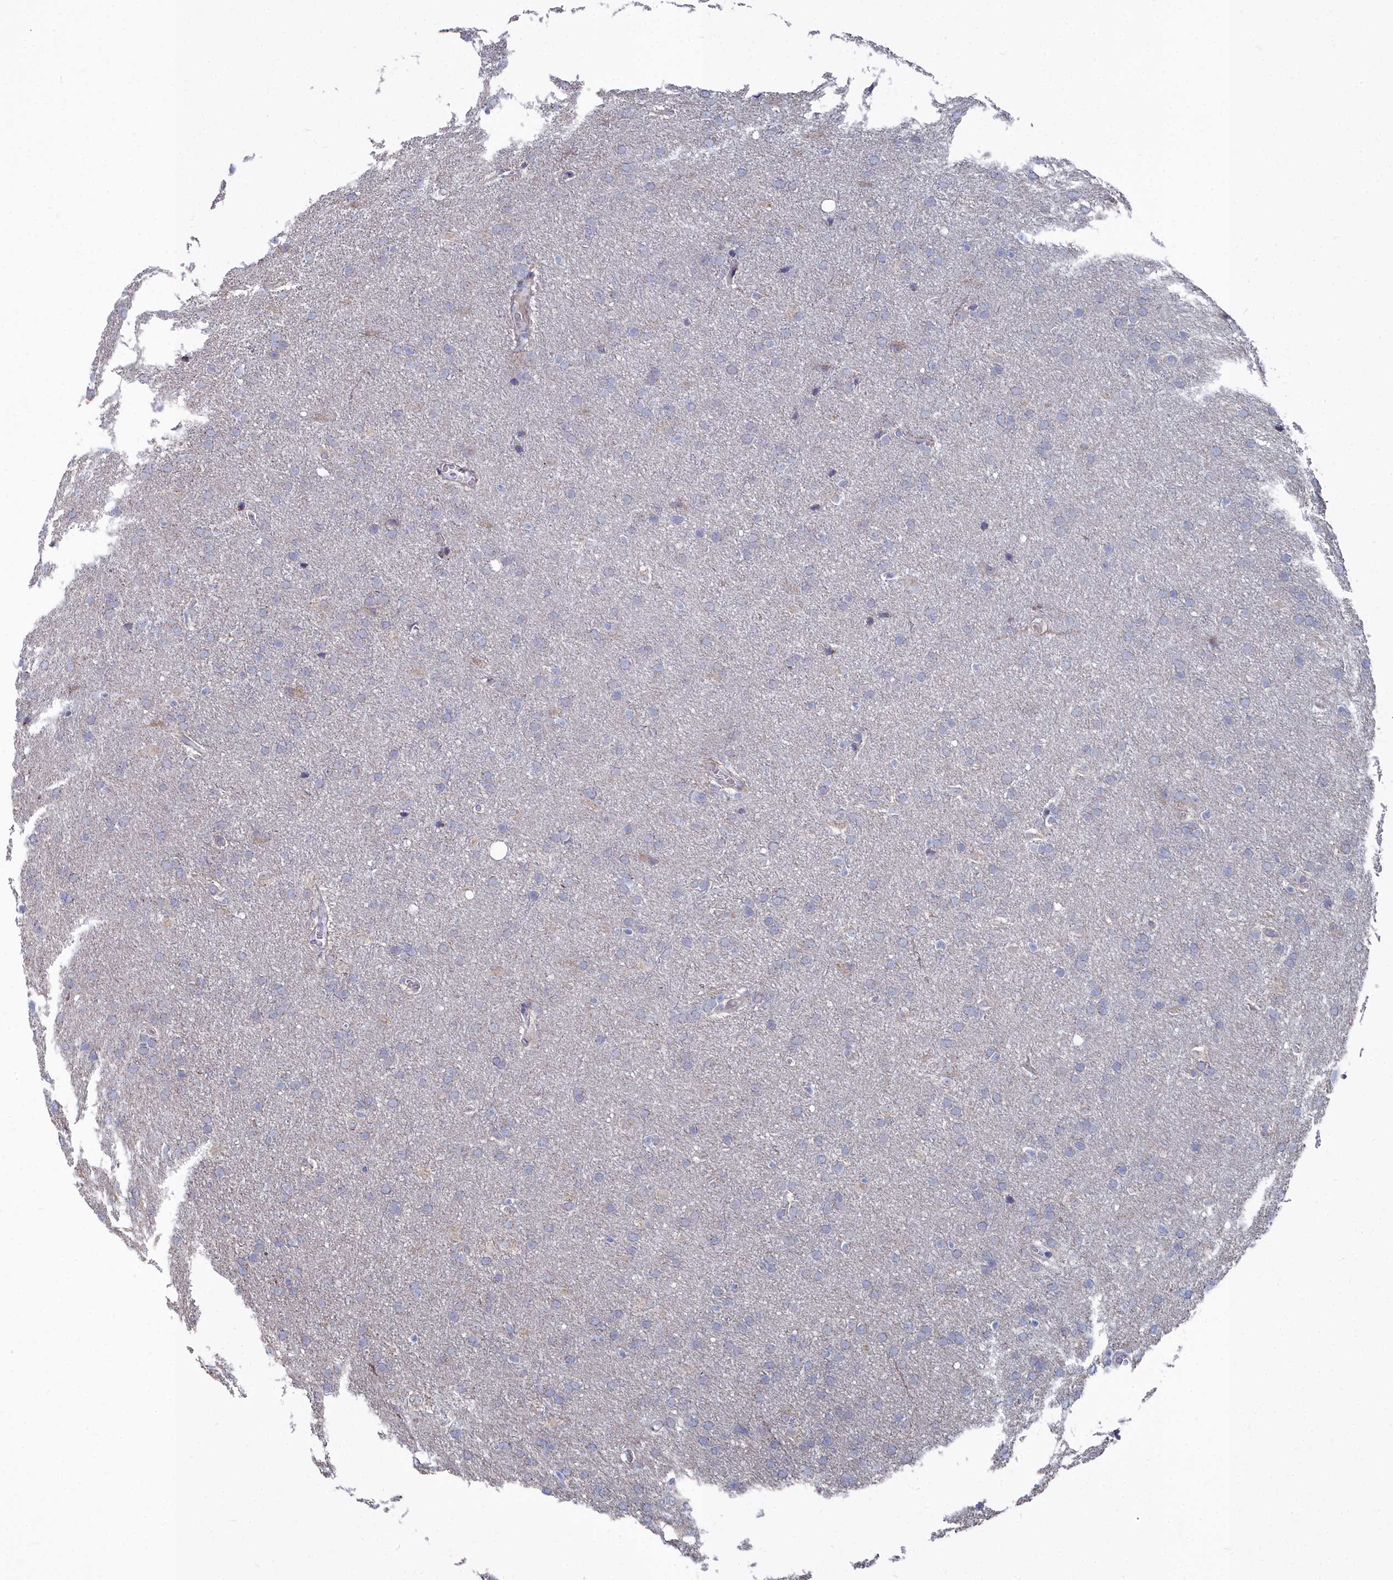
{"staining": {"intensity": "negative", "quantity": "none", "location": "none"}, "tissue": "glioma", "cell_type": "Tumor cells", "image_type": "cancer", "snomed": [{"axis": "morphology", "description": "Glioma, malignant, Low grade"}, {"axis": "topography", "description": "Brain"}], "caption": "Tumor cells are negative for brown protein staining in low-grade glioma (malignant).", "gene": "SHISAL2A", "patient": {"sex": "female", "age": 32}}